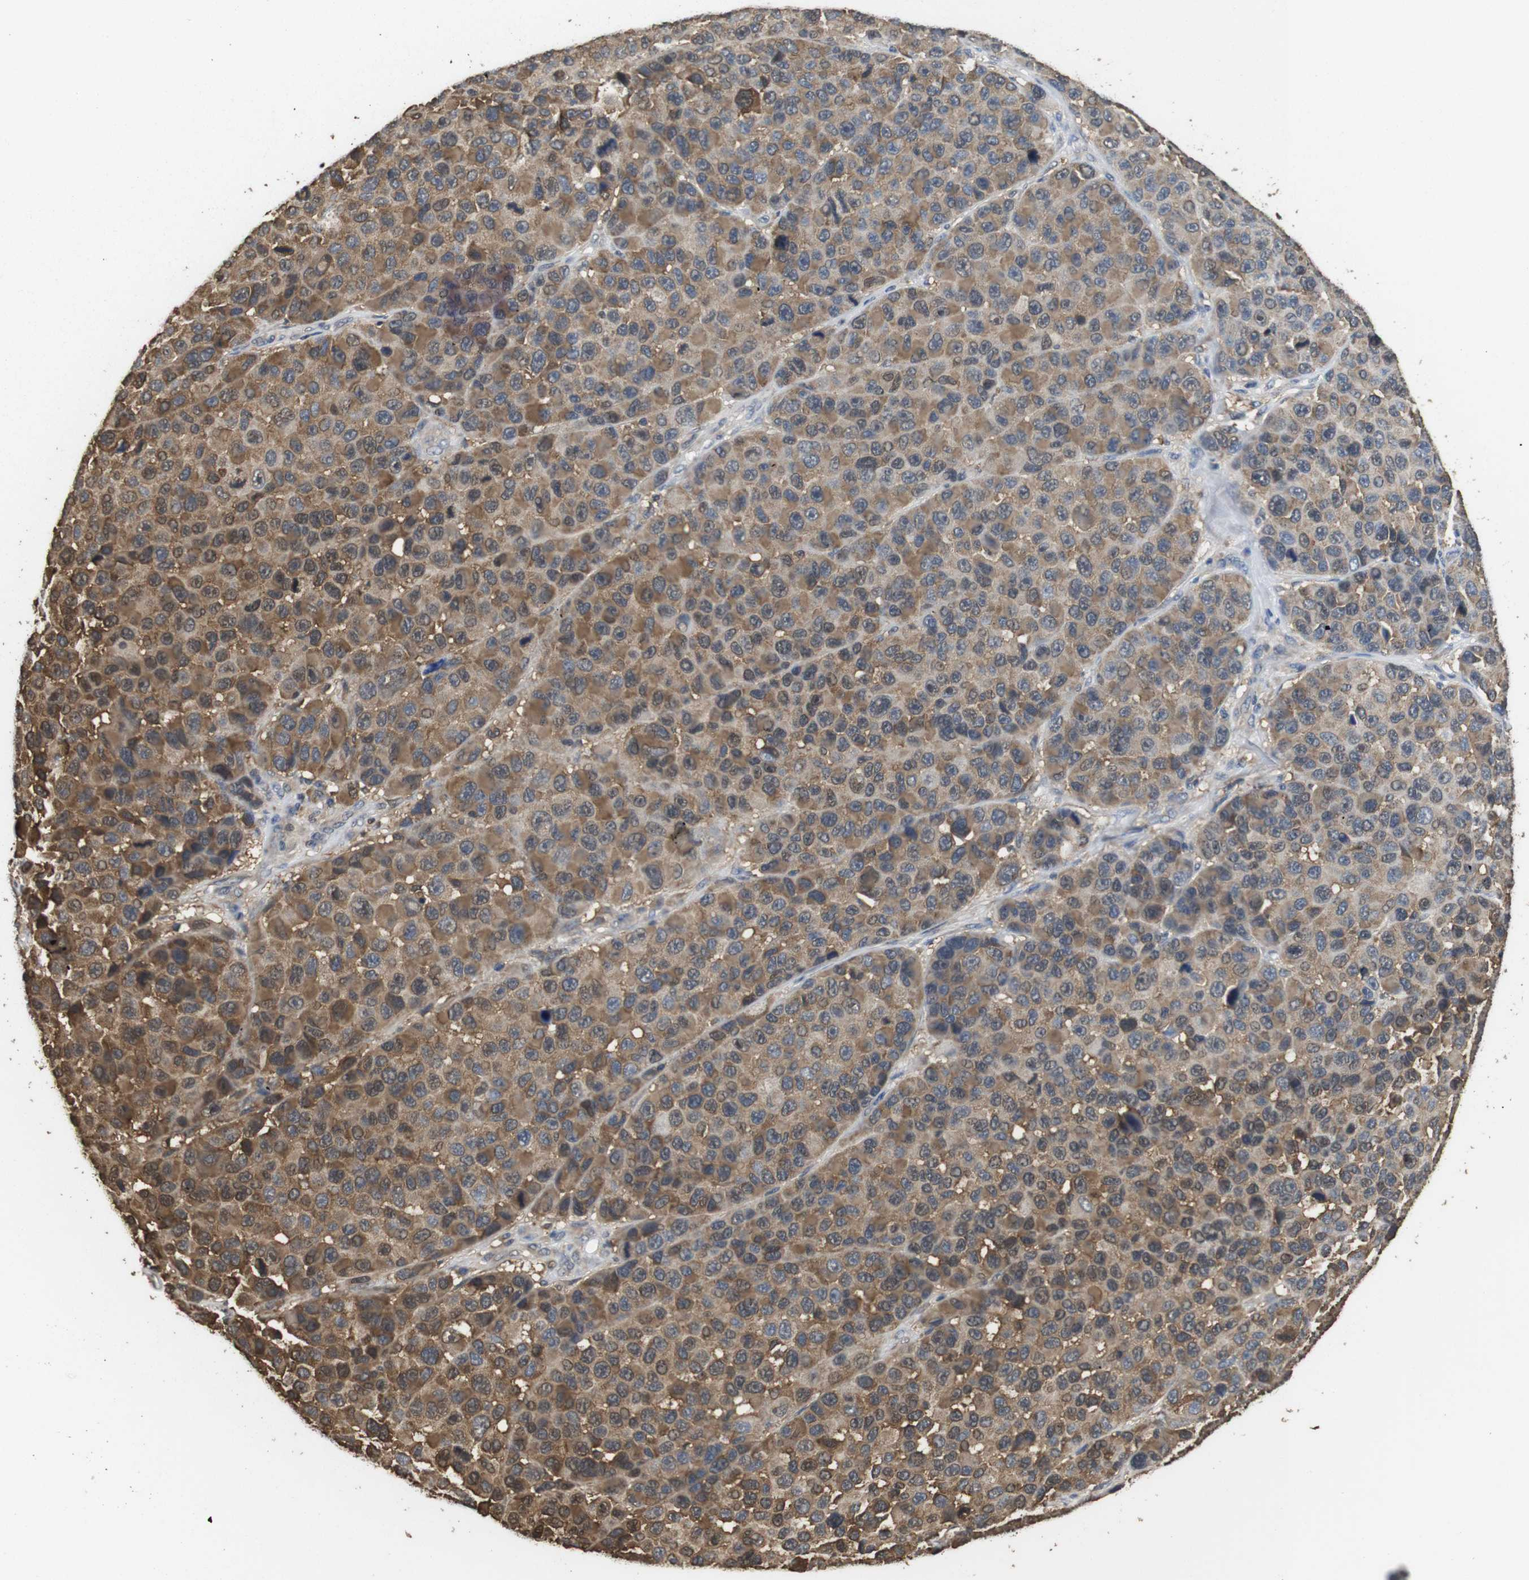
{"staining": {"intensity": "moderate", "quantity": ">75%", "location": "cytoplasmic/membranous,nuclear"}, "tissue": "melanoma", "cell_type": "Tumor cells", "image_type": "cancer", "snomed": [{"axis": "morphology", "description": "Malignant melanoma, NOS"}, {"axis": "topography", "description": "Skin"}], "caption": "Tumor cells display medium levels of moderate cytoplasmic/membranous and nuclear staining in about >75% of cells in malignant melanoma. Nuclei are stained in blue.", "gene": "LDHA", "patient": {"sex": "male", "age": 53}}